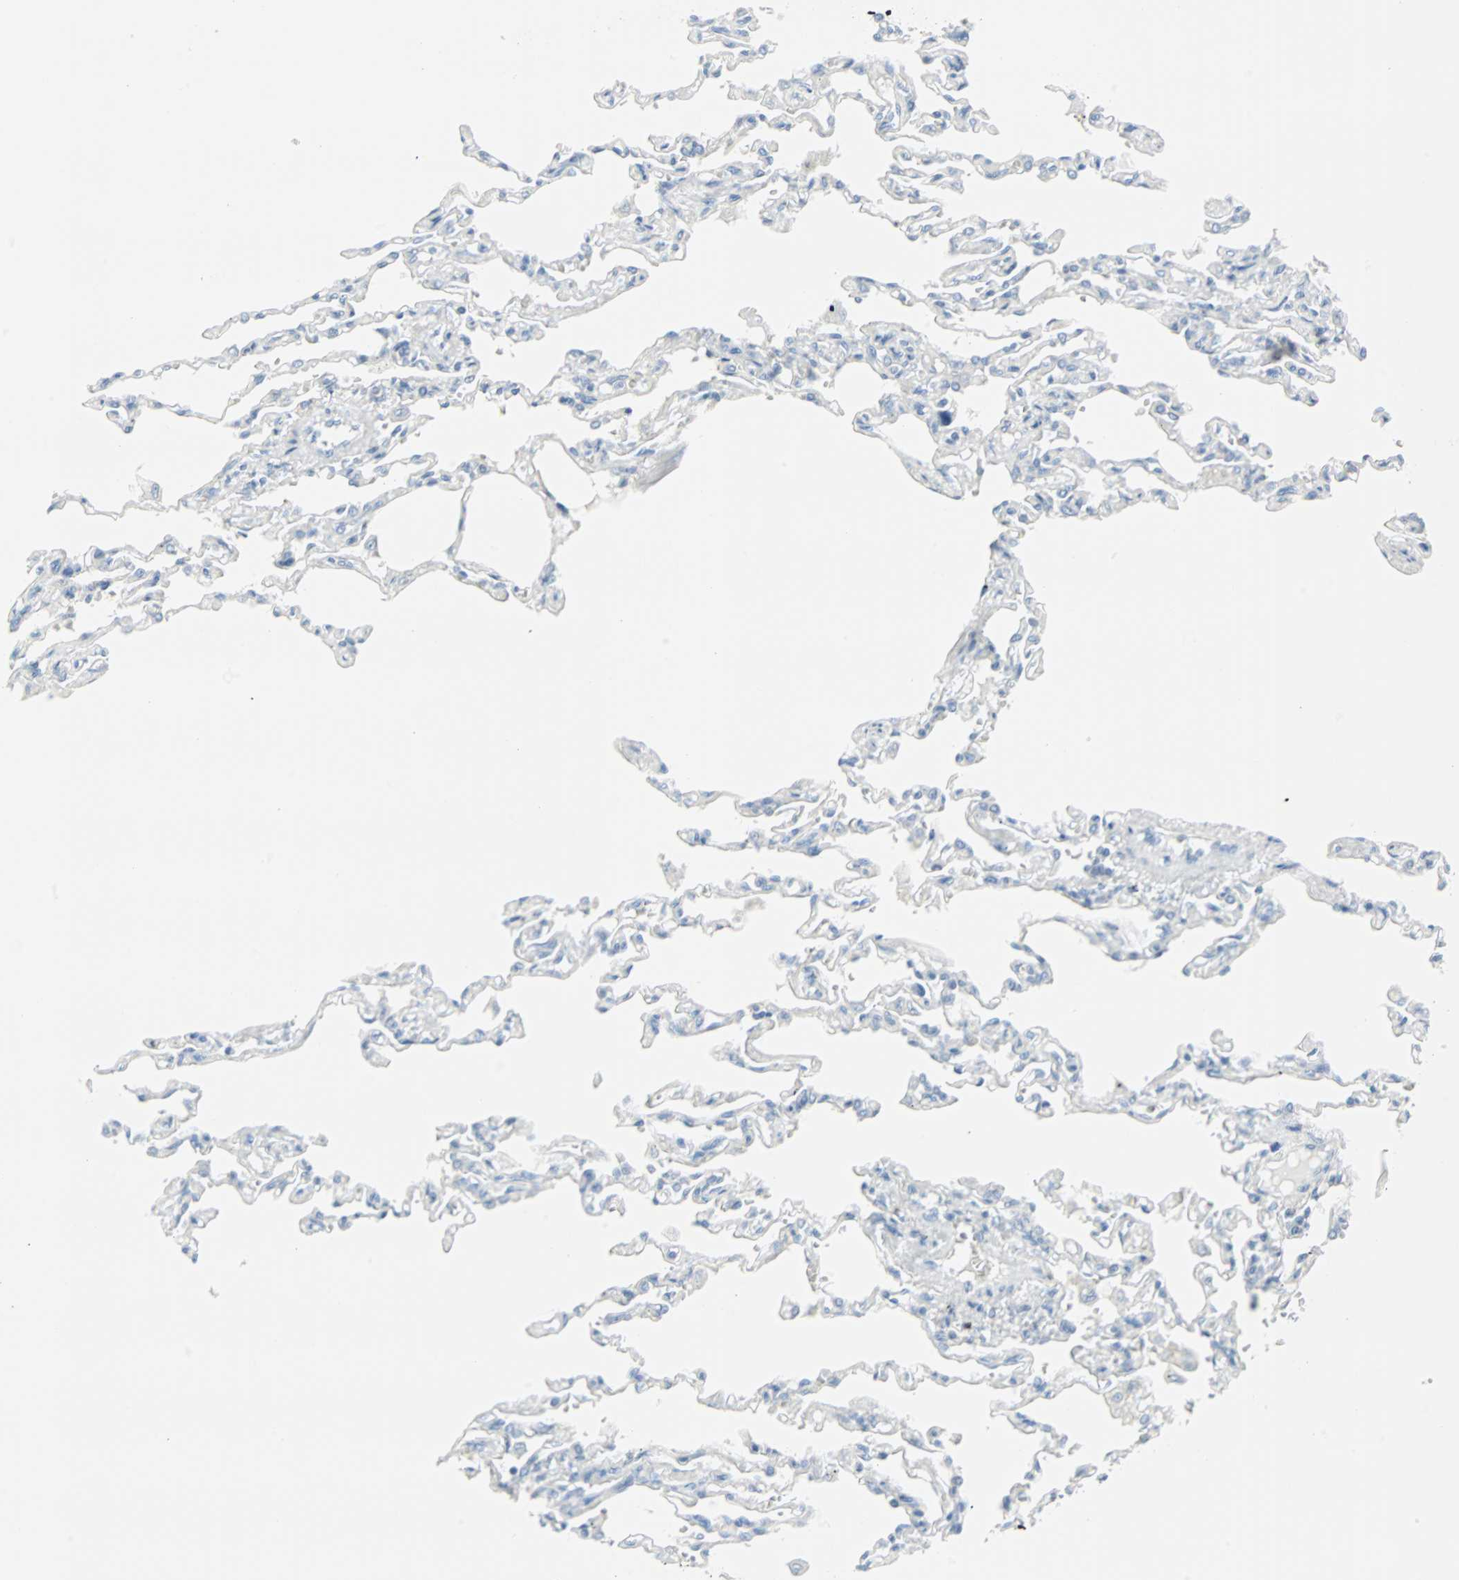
{"staining": {"intensity": "negative", "quantity": "none", "location": "none"}, "tissue": "lung", "cell_type": "Alveolar cells", "image_type": "normal", "snomed": [{"axis": "morphology", "description": "Normal tissue, NOS"}, {"axis": "topography", "description": "Lung"}], "caption": "Photomicrograph shows no protein staining in alveolar cells of unremarkable lung.", "gene": "STX1A", "patient": {"sex": "male", "age": 21}}